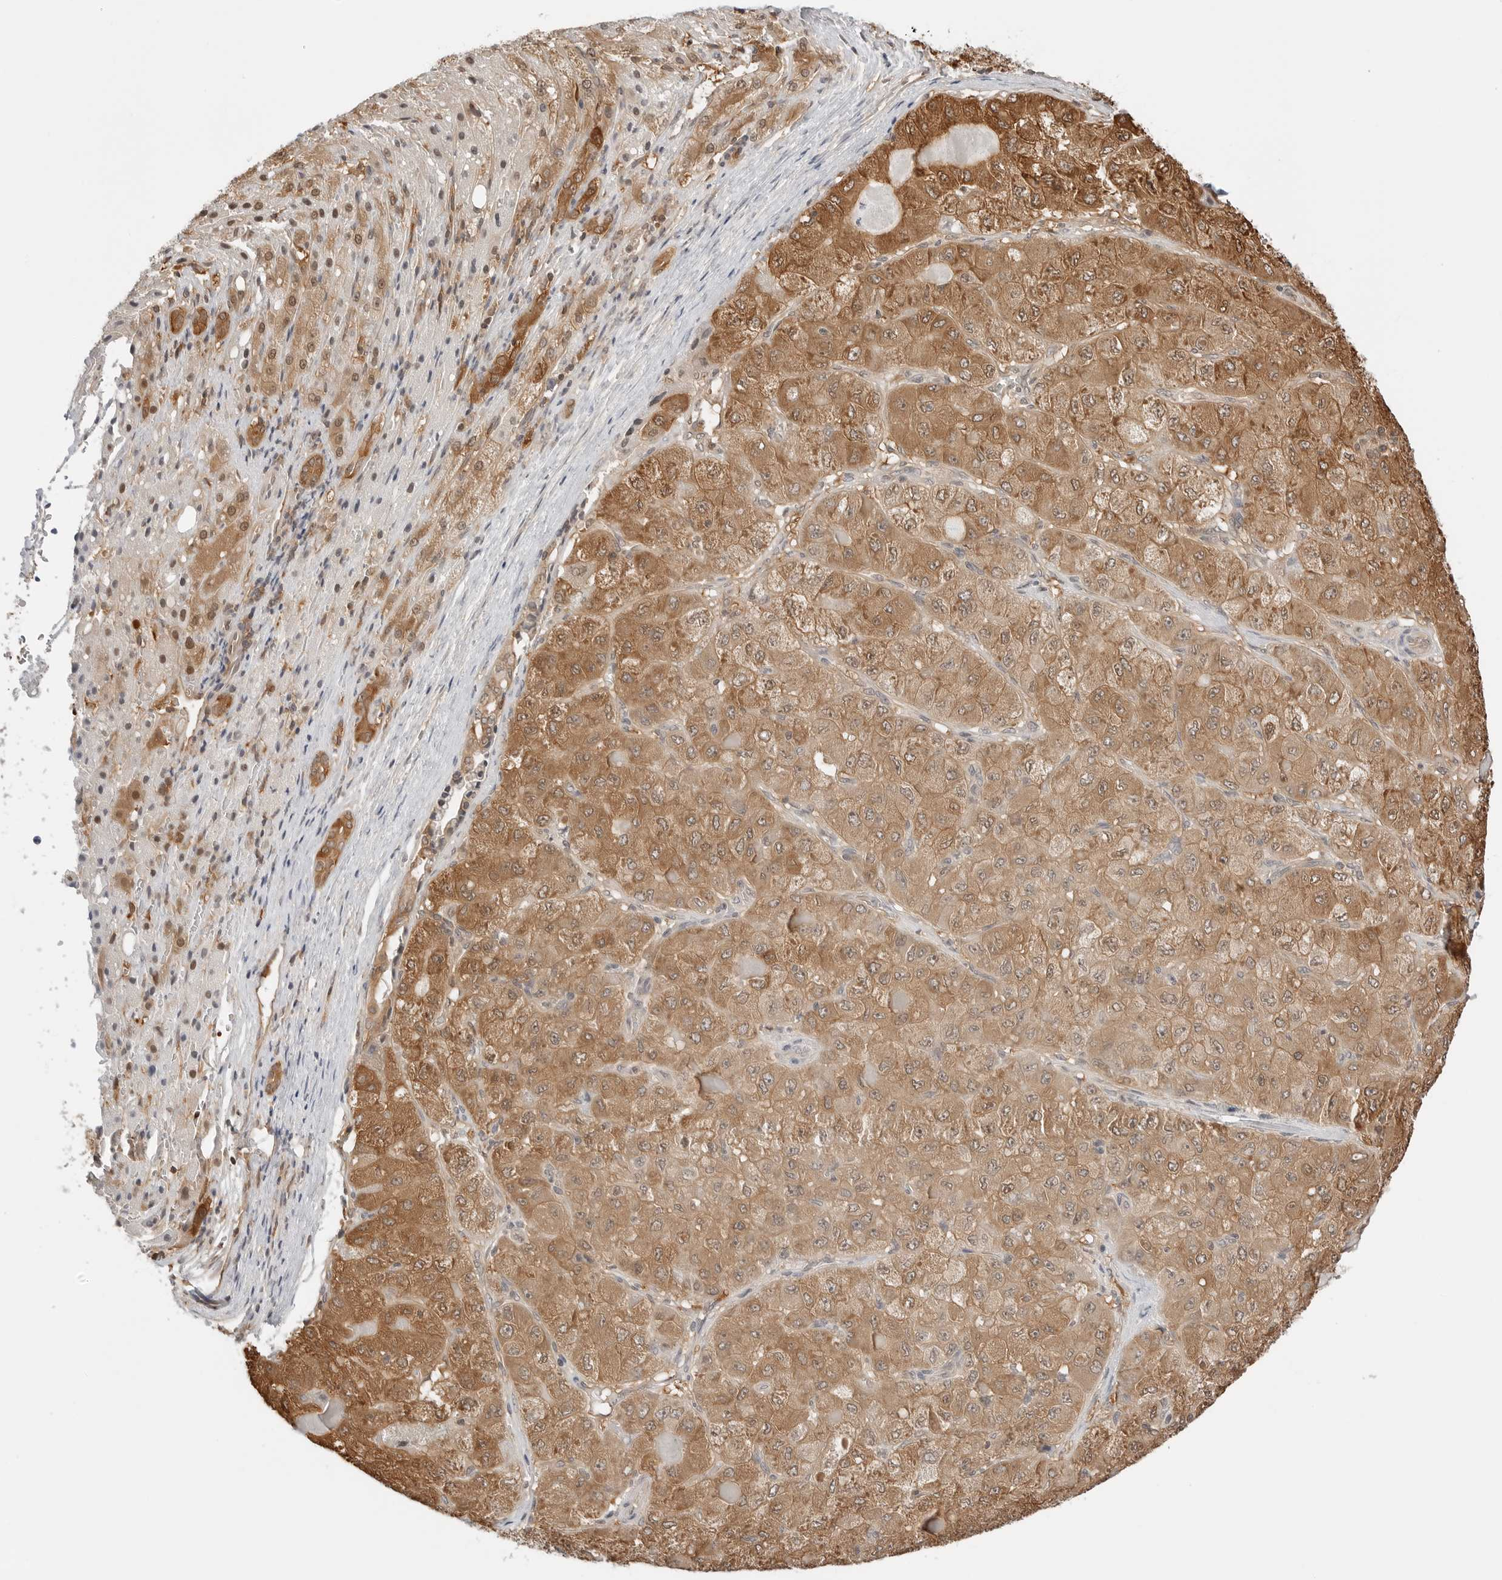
{"staining": {"intensity": "moderate", "quantity": ">75%", "location": "cytoplasmic/membranous,nuclear"}, "tissue": "liver cancer", "cell_type": "Tumor cells", "image_type": "cancer", "snomed": [{"axis": "morphology", "description": "Carcinoma, Hepatocellular, NOS"}, {"axis": "topography", "description": "Liver"}], "caption": "Immunohistochemistry (DAB (3,3'-diaminobenzidine)) staining of human hepatocellular carcinoma (liver) reveals moderate cytoplasmic/membranous and nuclear protein positivity in approximately >75% of tumor cells.", "gene": "NUDC", "patient": {"sex": "male", "age": 80}}